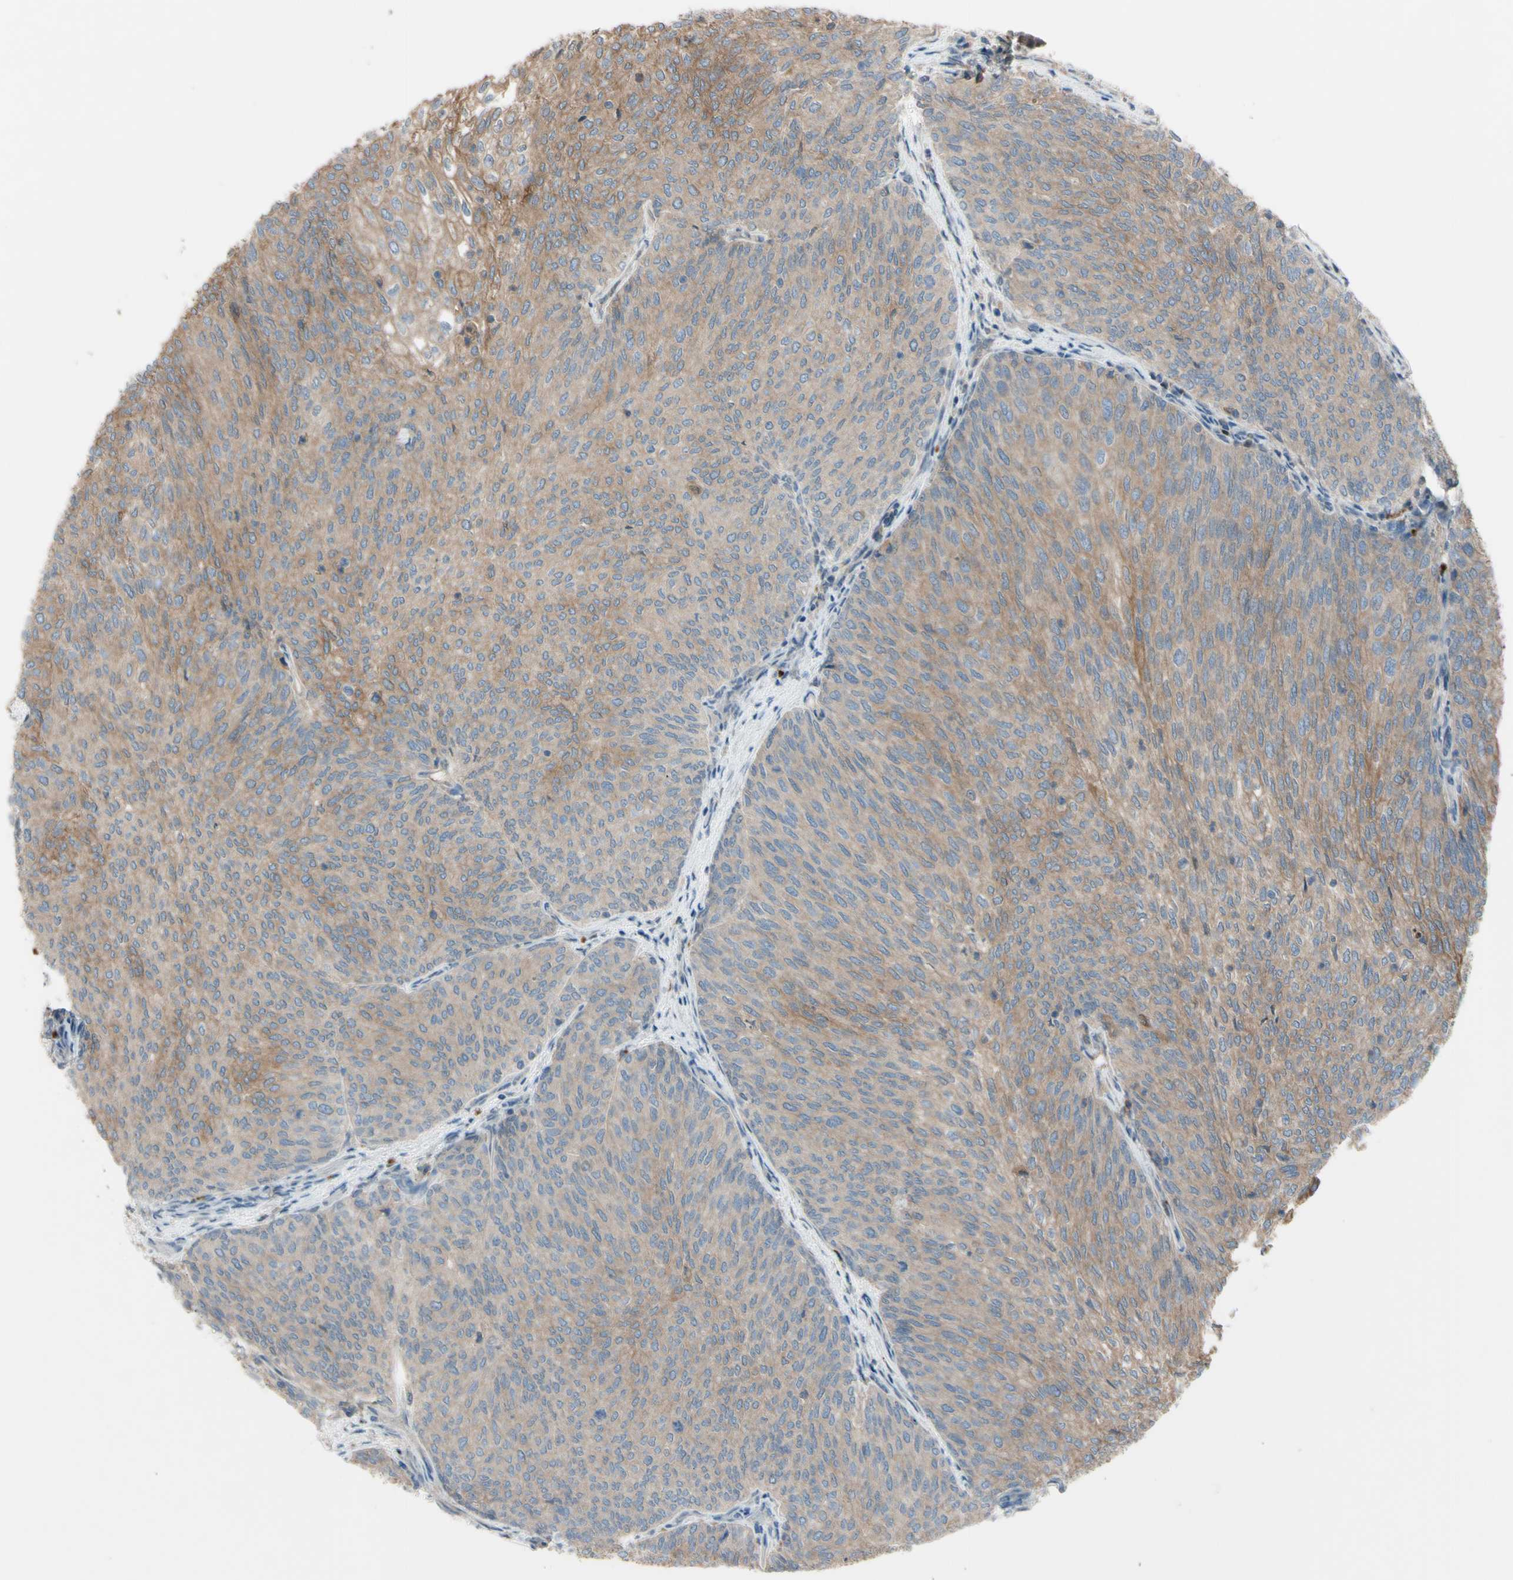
{"staining": {"intensity": "moderate", "quantity": ">75%", "location": "cytoplasmic/membranous"}, "tissue": "urothelial cancer", "cell_type": "Tumor cells", "image_type": "cancer", "snomed": [{"axis": "morphology", "description": "Urothelial carcinoma, Low grade"}, {"axis": "topography", "description": "Urinary bladder"}], "caption": "DAB (3,3'-diaminobenzidine) immunohistochemical staining of urothelial cancer shows moderate cytoplasmic/membranous protein staining in about >75% of tumor cells.", "gene": "AFP", "patient": {"sex": "female", "age": 79}}